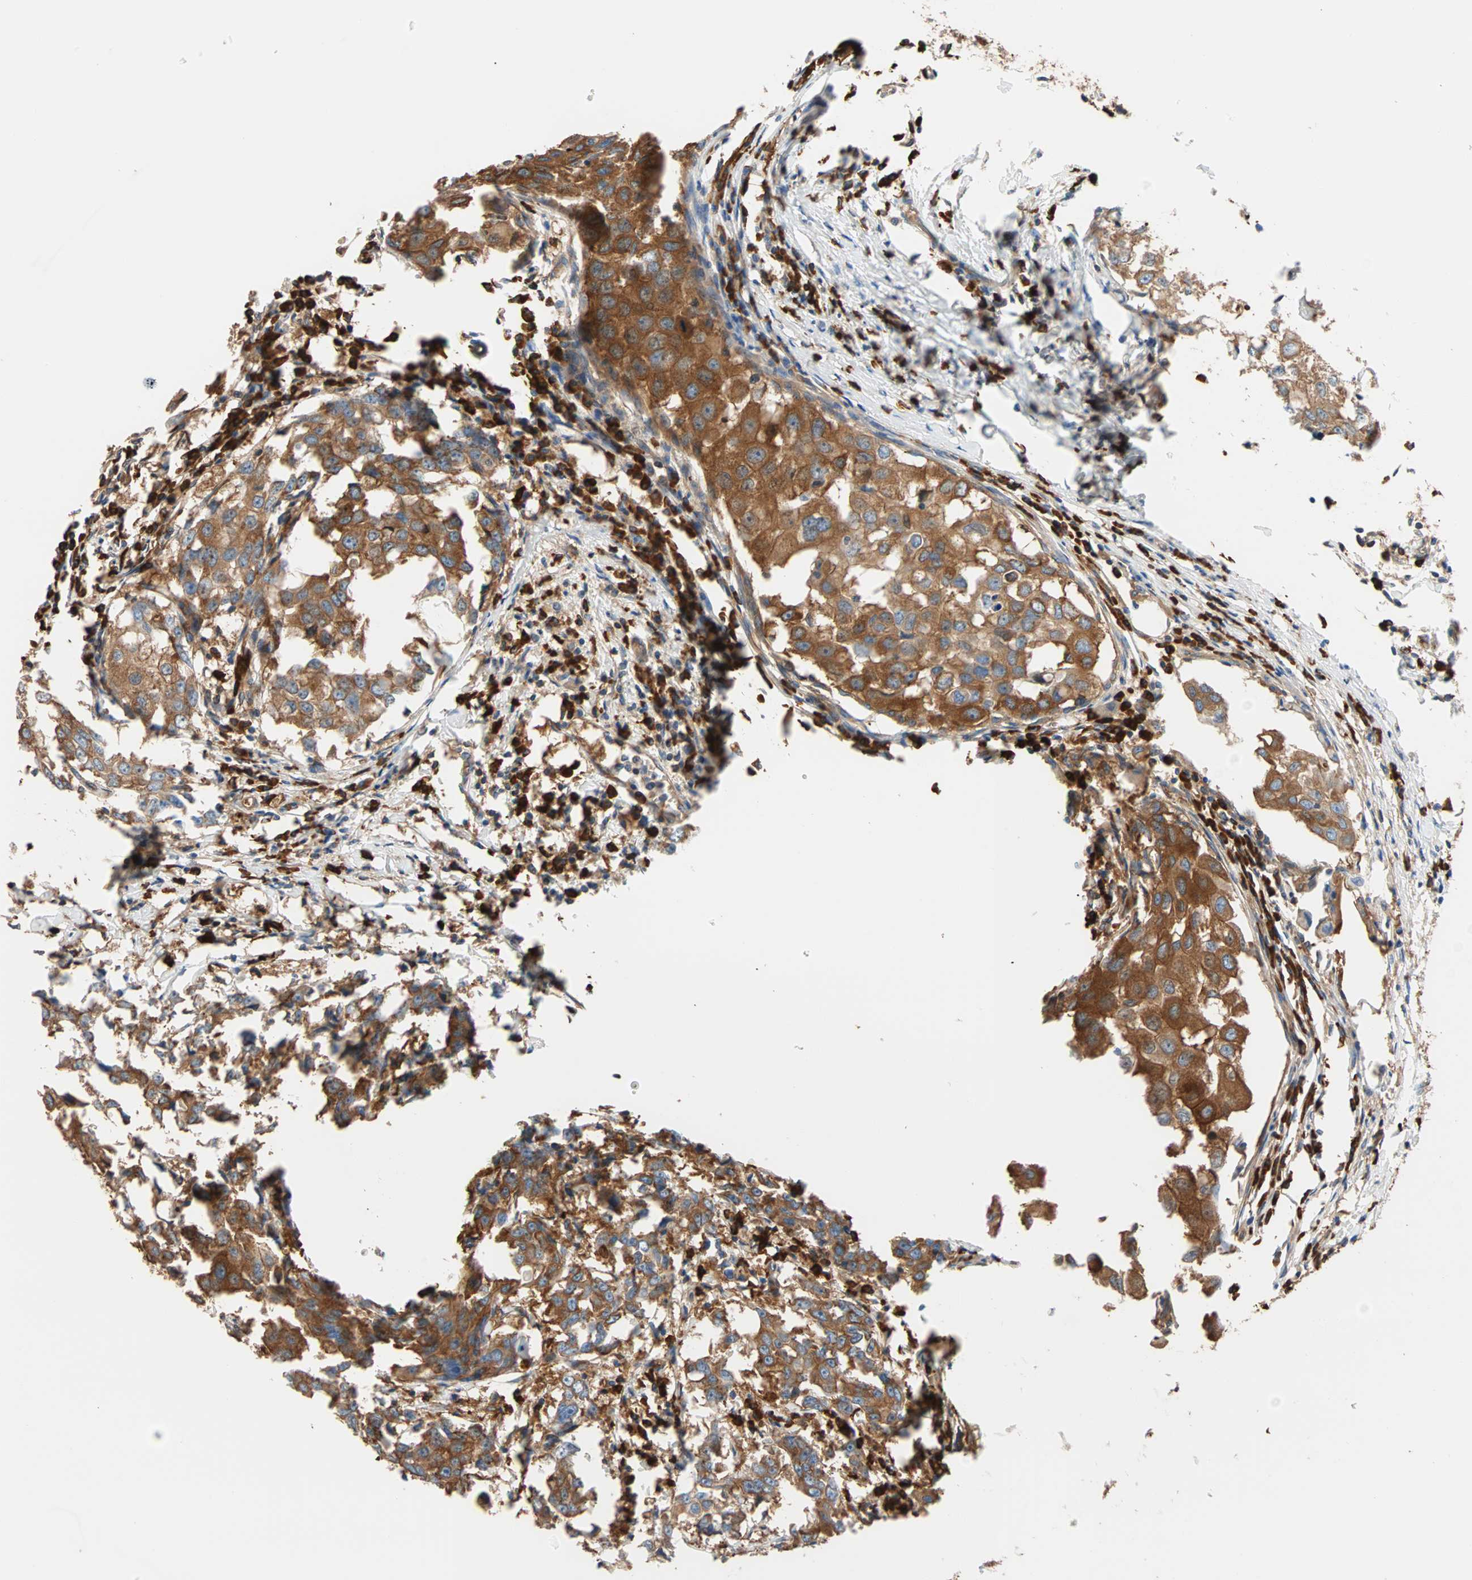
{"staining": {"intensity": "strong", "quantity": ">75%", "location": "cytoplasmic/membranous"}, "tissue": "breast cancer", "cell_type": "Tumor cells", "image_type": "cancer", "snomed": [{"axis": "morphology", "description": "Duct carcinoma"}, {"axis": "topography", "description": "Breast"}], "caption": "About >75% of tumor cells in breast cancer (invasive ductal carcinoma) demonstrate strong cytoplasmic/membranous protein positivity as visualized by brown immunohistochemical staining.", "gene": "EEF2", "patient": {"sex": "female", "age": 27}}